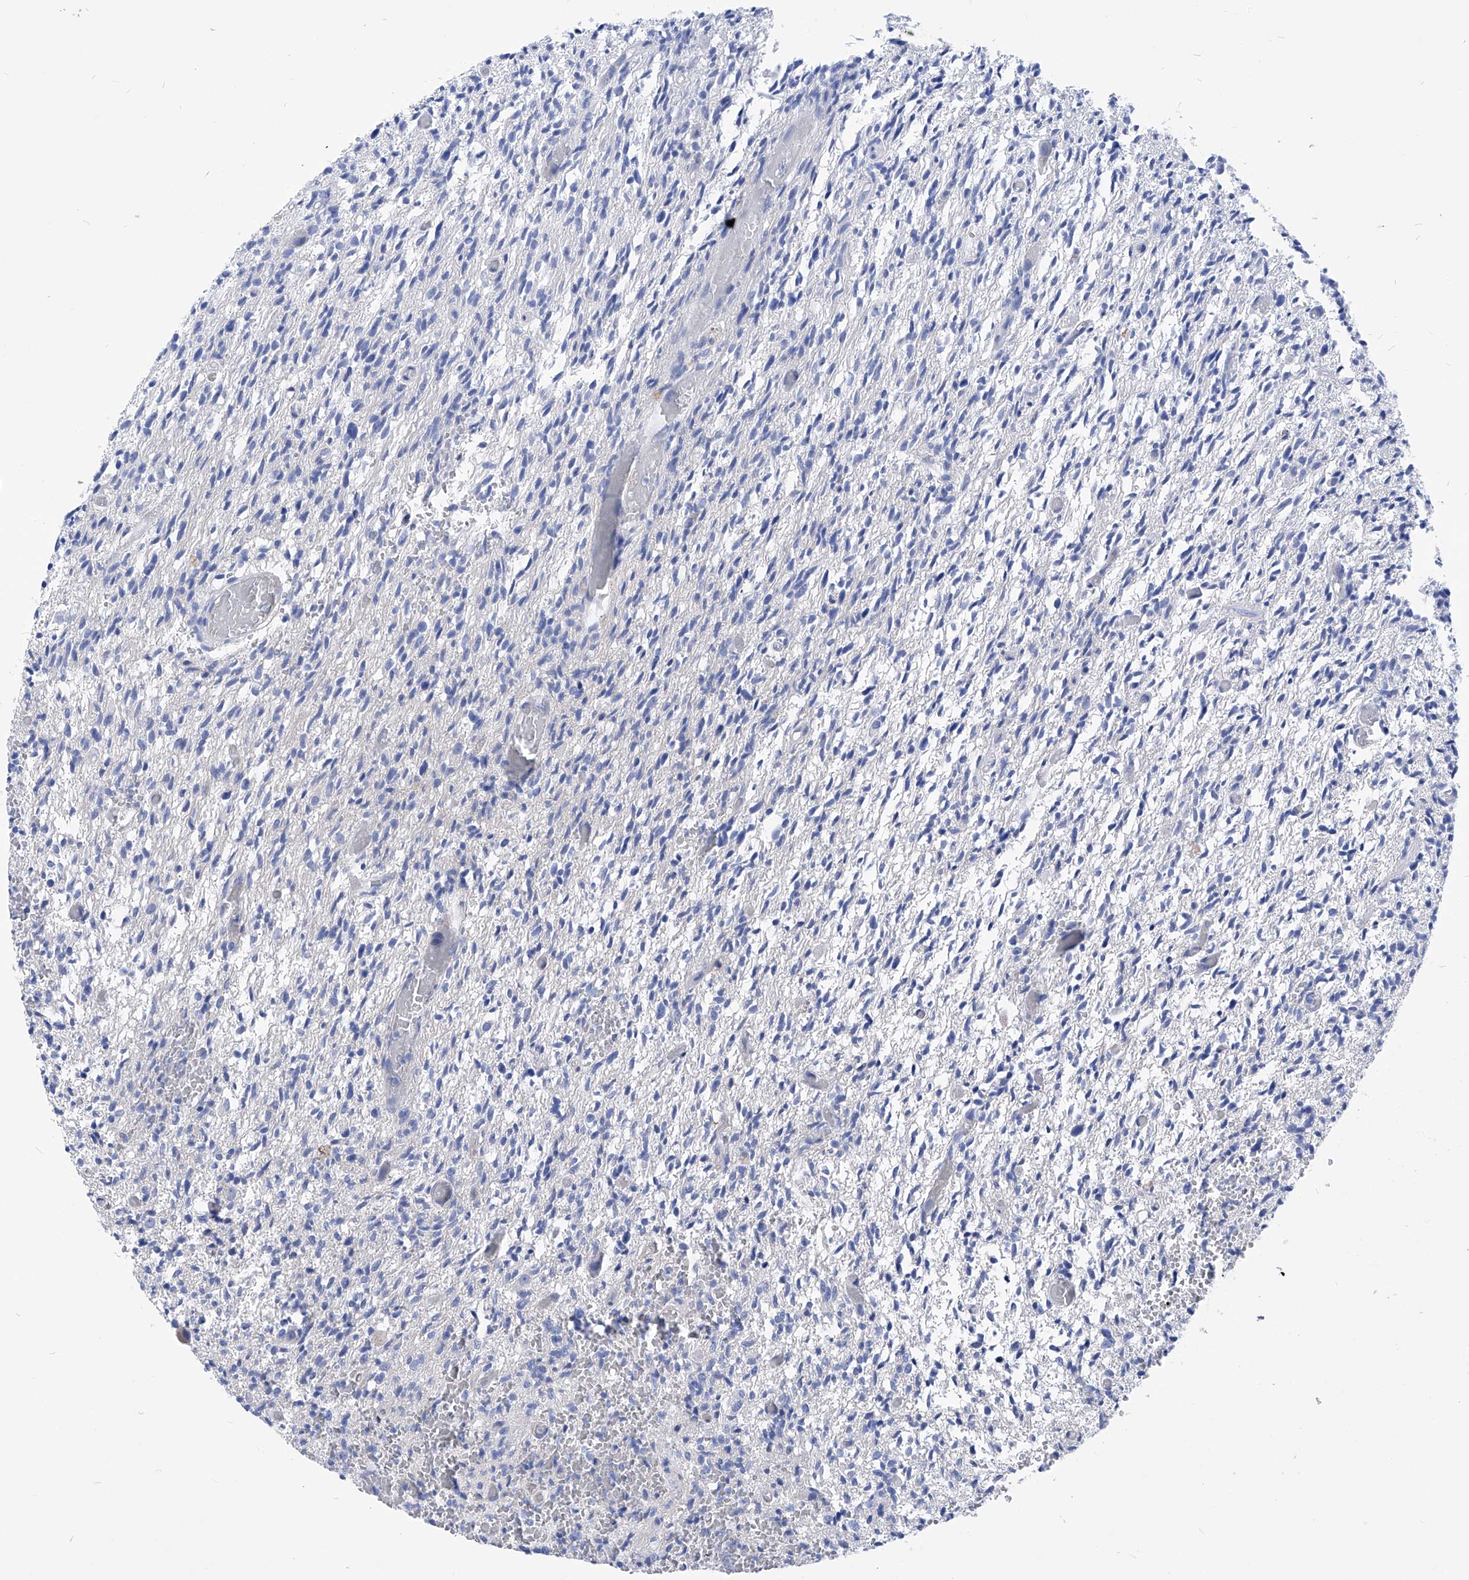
{"staining": {"intensity": "negative", "quantity": "none", "location": "none"}, "tissue": "glioma", "cell_type": "Tumor cells", "image_type": "cancer", "snomed": [{"axis": "morphology", "description": "Glioma, malignant, High grade"}, {"axis": "topography", "description": "Brain"}], "caption": "An image of glioma stained for a protein exhibits no brown staining in tumor cells. (Stains: DAB (3,3'-diaminobenzidine) immunohistochemistry with hematoxylin counter stain, Microscopy: brightfield microscopy at high magnification).", "gene": "XPNPEP1", "patient": {"sex": "female", "age": 57}}